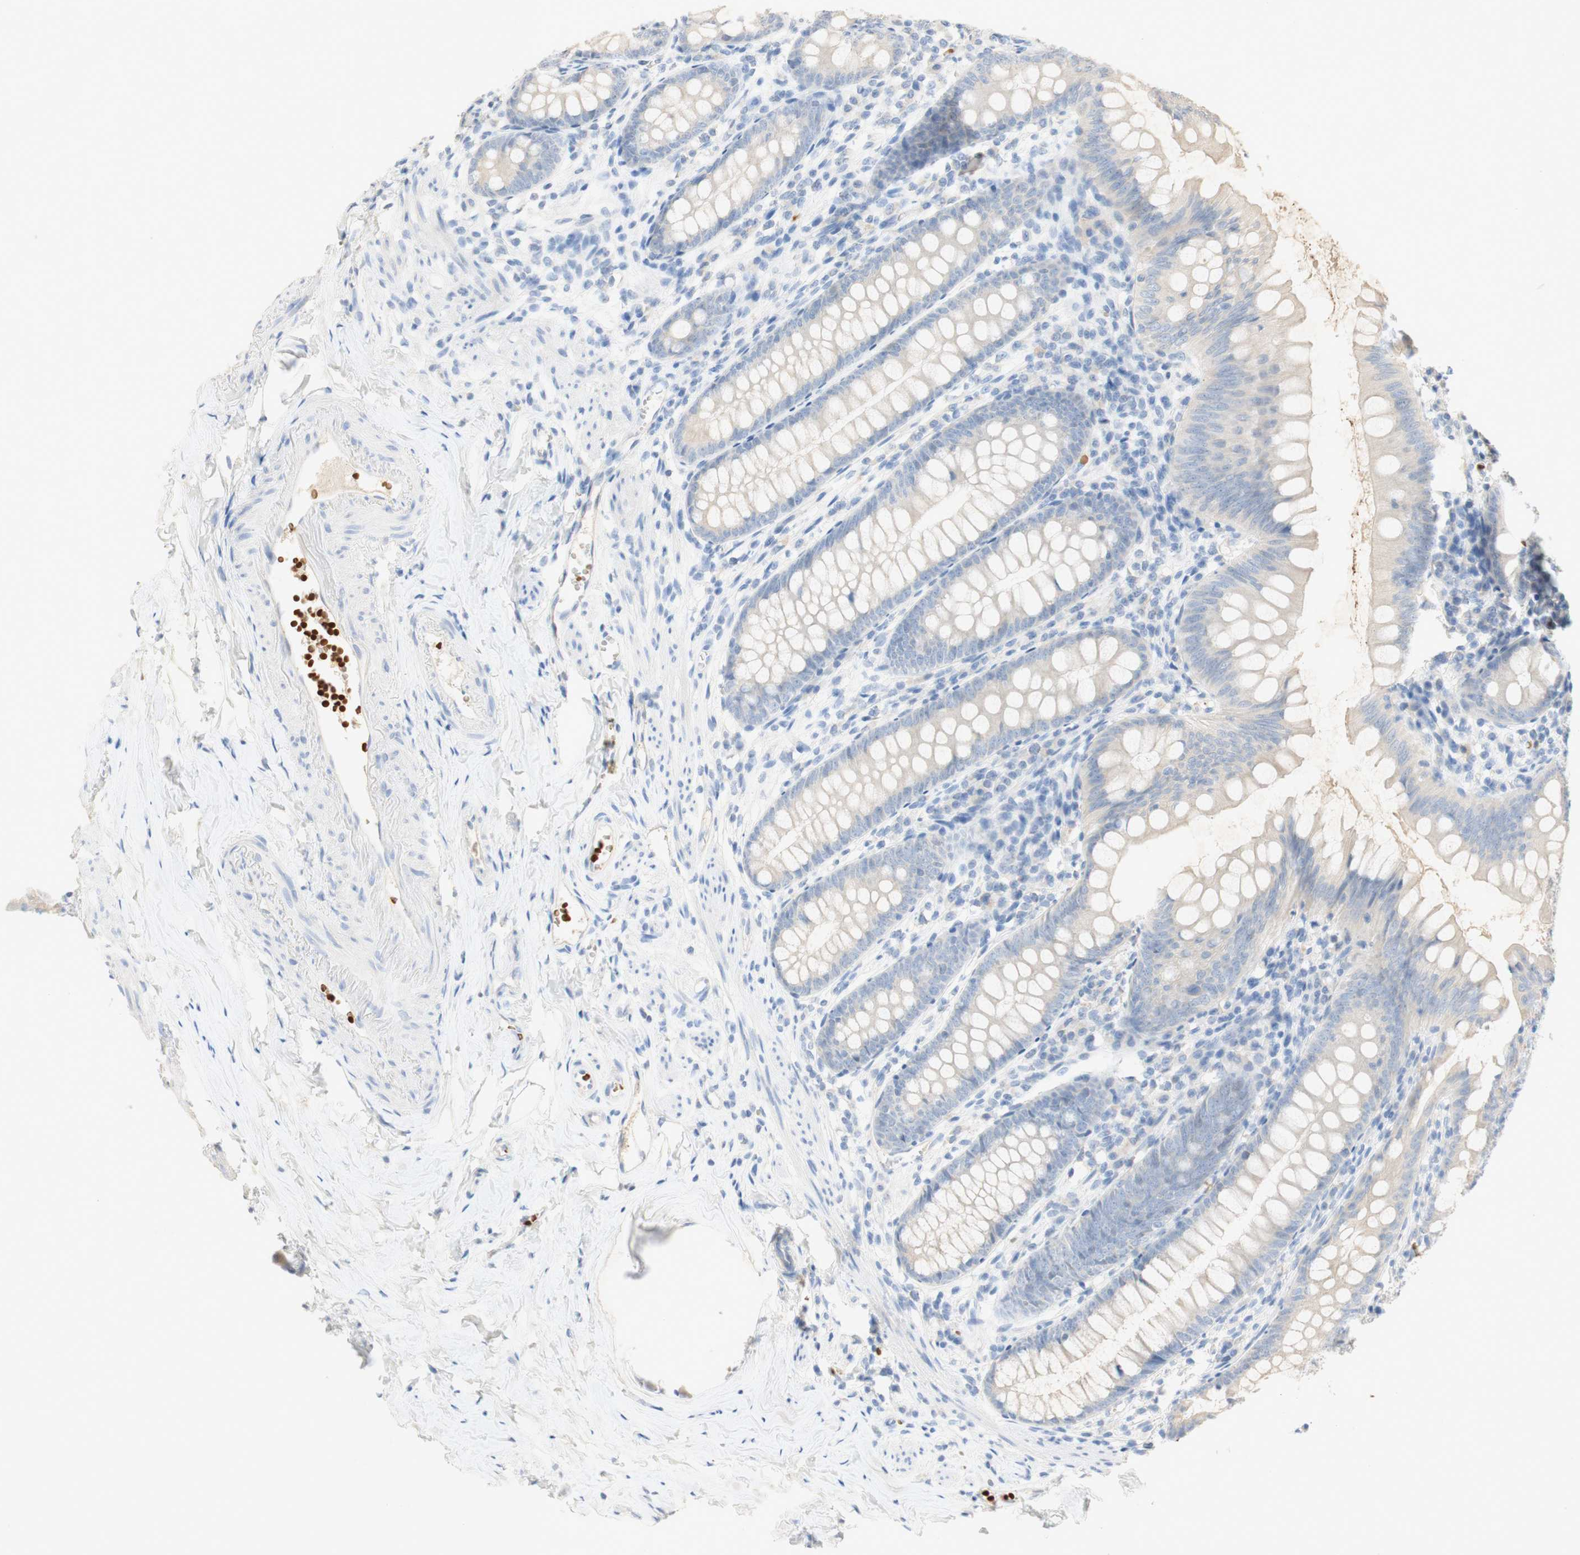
{"staining": {"intensity": "weak", "quantity": "25%-75%", "location": "cytoplasmic/membranous"}, "tissue": "appendix", "cell_type": "Glandular cells", "image_type": "normal", "snomed": [{"axis": "morphology", "description": "Normal tissue, NOS"}, {"axis": "topography", "description": "Appendix"}], "caption": "The histopathology image reveals staining of unremarkable appendix, revealing weak cytoplasmic/membranous protein staining (brown color) within glandular cells. Immunohistochemistry stains the protein of interest in brown and the nuclei are stained blue.", "gene": "EPO", "patient": {"sex": "female", "age": 77}}